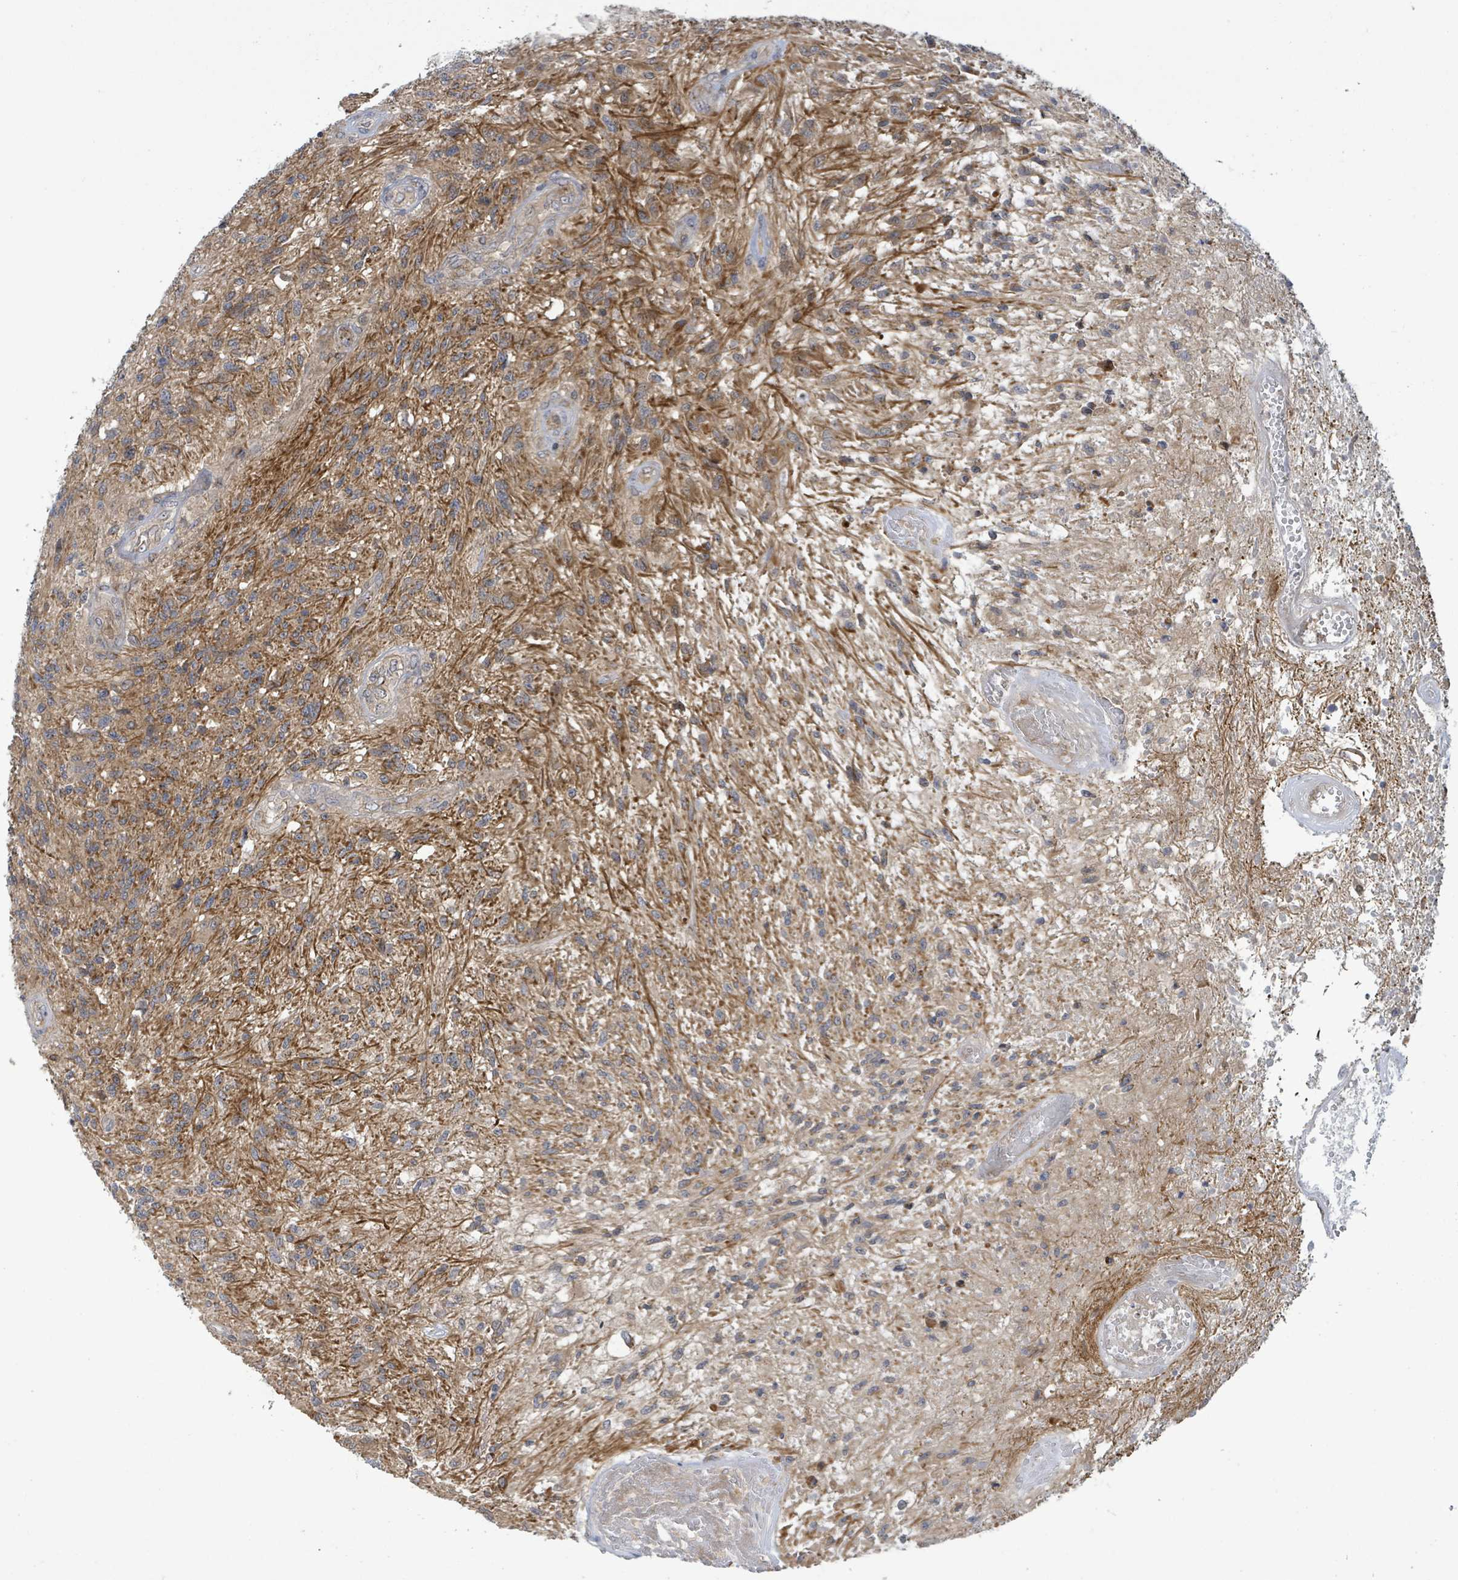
{"staining": {"intensity": "moderate", "quantity": ">75%", "location": "cytoplasmic/membranous"}, "tissue": "glioma", "cell_type": "Tumor cells", "image_type": "cancer", "snomed": [{"axis": "morphology", "description": "Glioma, malignant, High grade"}, {"axis": "topography", "description": "Brain"}], "caption": "Malignant glioma (high-grade) was stained to show a protein in brown. There is medium levels of moderate cytoplasmic/membranous positivity in about >75% of tumor cells.", "gene": "CCDC121", "patient": {"sex": "male", "age": 56}}